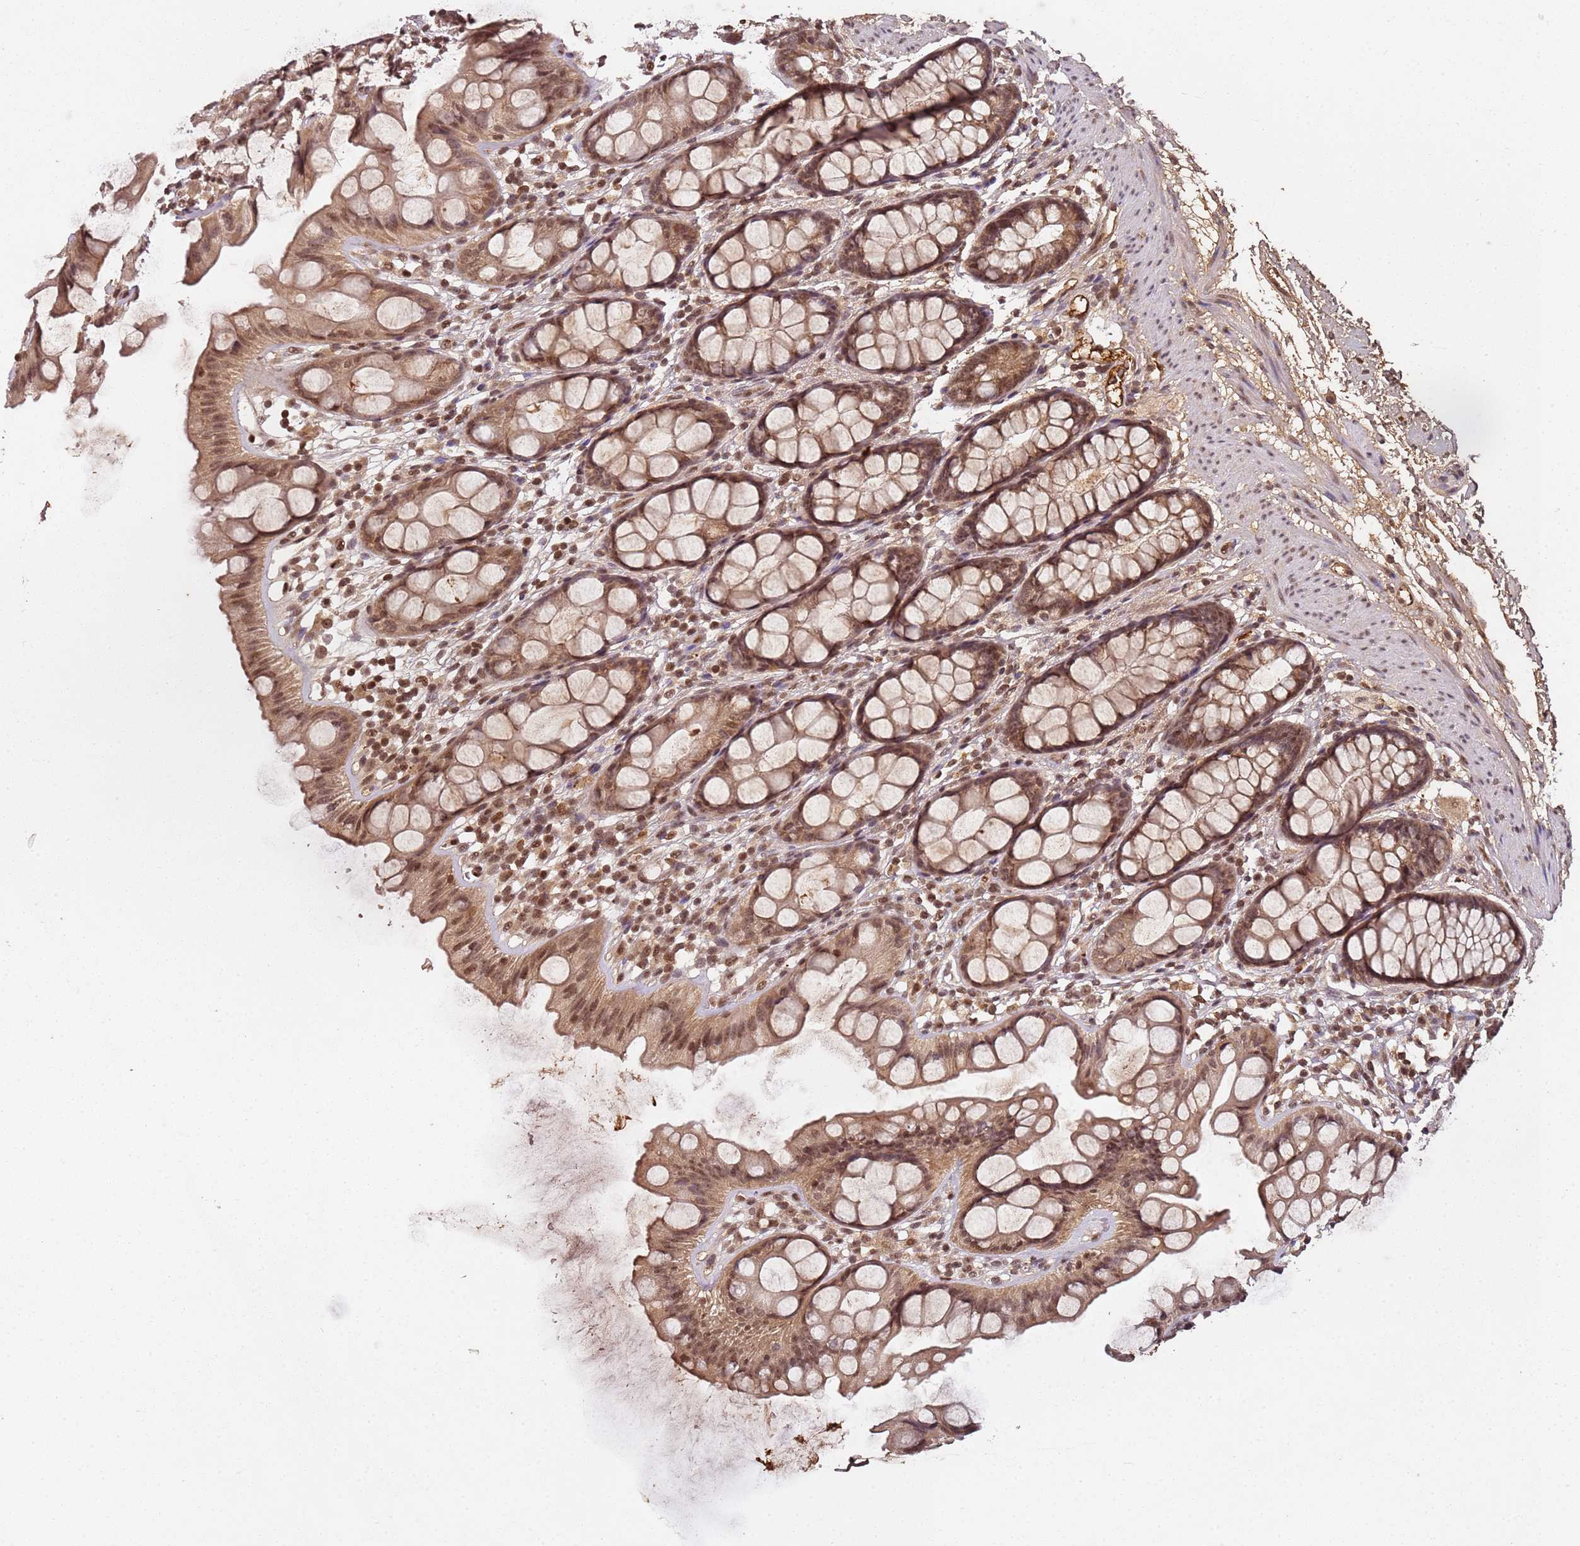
{"staining": {"intensity": "moderate", "quantity": ">75%", "location": "cytoplasmic/membranous,nuclear"}, "tissue": "rectum", "cell_type": "Glandular cells", "image_type": "normal", "snomed": [{"axis": "morphology", "description": "Normal tissue, NOS"}, {"axis": "topography", "description": "Rectum"}], "caption": "The photomicrograph exhibits staining of unremarkable rectum, revealing moderate cytoplasmic/membranous,nuclear protein staining (brown color) within glandular cells. (IHC, brightfield microscopy, high magnification).", "gene": "COL1A2", "patient": {"sex": "female", "age": 65}}